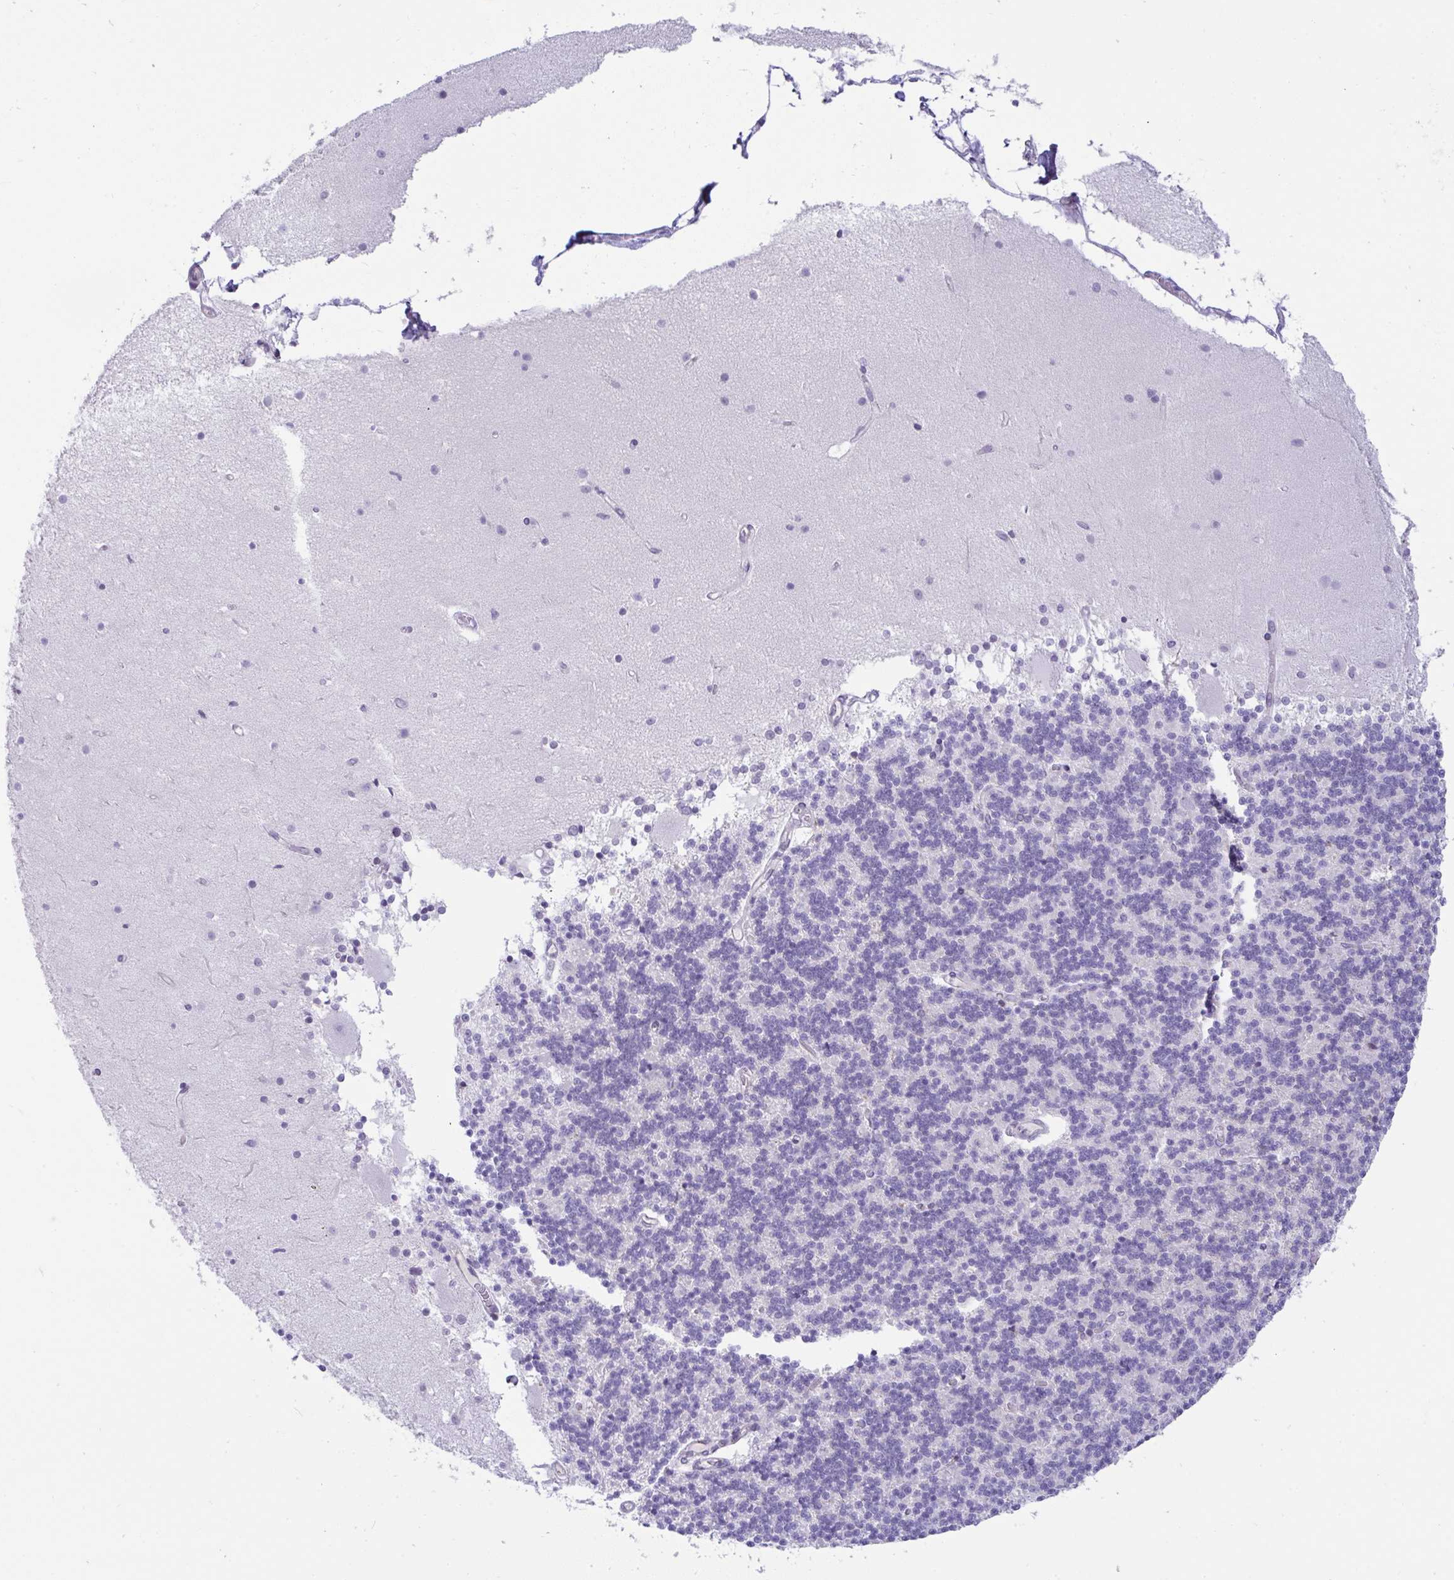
{"staining": {"intensity": "negative", "quantity": "none", "location": "none"}, "tissue": "cerebellum", "cell_type": "Cells in granular layer", "image_type": "normal", "snomed": [{"axis": "morphology", "description": "Normal tissue, NOS"}, {"axis": "topography", "description": "Cerebellum"}], "caption": "The micrograph displays no significant positivity in cells in granular layer of cerebellum. (DAB (3,3'-diaminobenzidine) immunohistochemistry with hematoxylin counter stain).", "gene": "FAM177A1", "patient": {"sex": "female", "age": 54}}